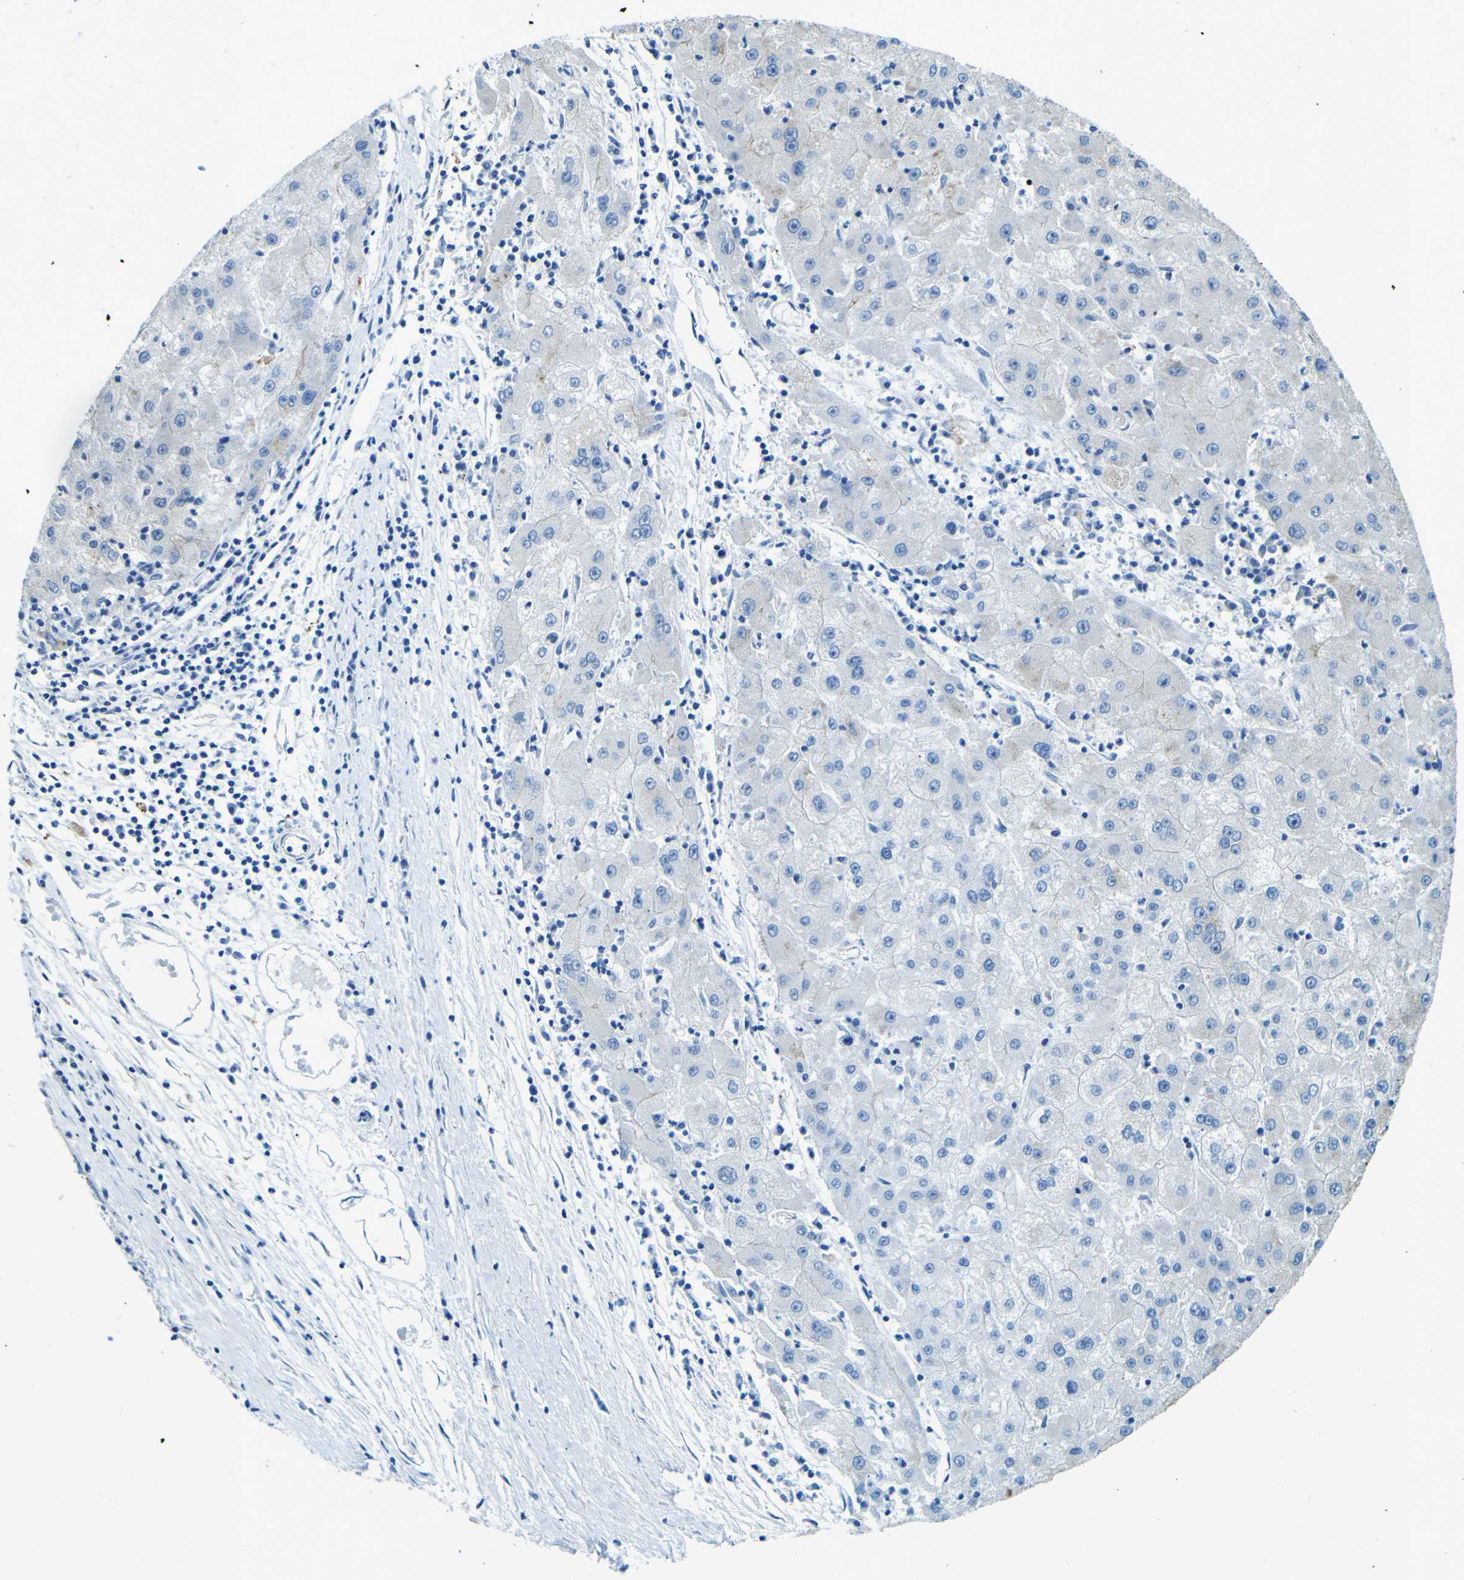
{"staining": {"intensity": "negative", "quantity": "none", "location": "none"}, "tissue": "liver cancer", "cell_type": "Tumor cells", "image_type": "cancer", "snomed": [{"axis": "morphology", "description": "Carcinoma, Hepatocellular, NOS"}, {"axis": "topography", "description": "Liver"}], "caption": "This is a histopathology image of immunohistochemistry (IHC) staining of liver cancer, which shows no expression in tumor cells.", "gene": "PDE9A", "patient": {"sex": "male", "age": 72}}